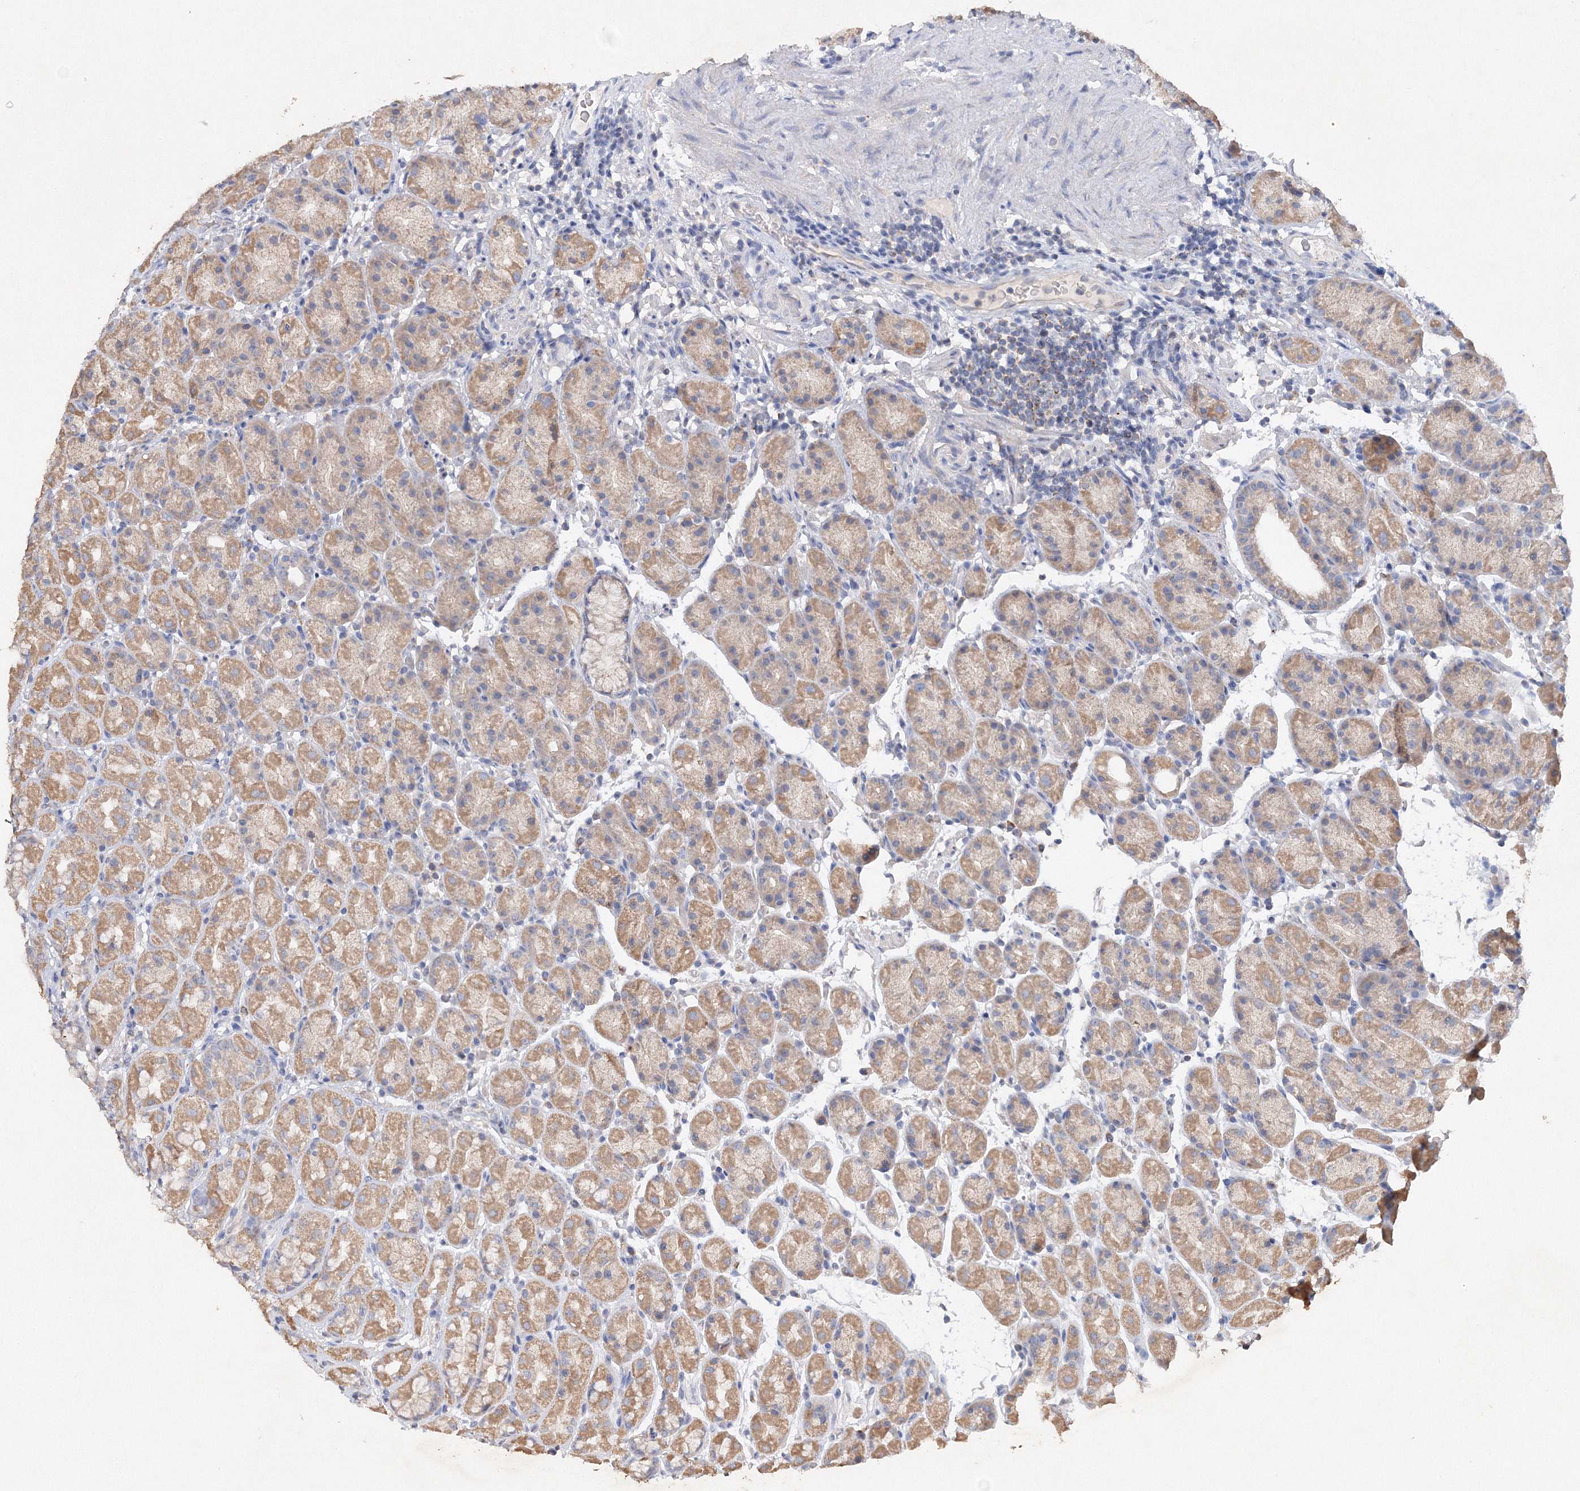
{"staining": {"intensity": "moderate", "quantity": ">75%", "location": "cytoplasmic/membranous"}, "tissue": "stomach", "cell_type": "Glandular cells", "image_type": "normal", "snomed": [{"axis": "morphology", "description": "Normal tissue, NOS"}, {"axis": "topography", "description": "Stomach, upper"}], "caption": "About >75% of glandular cells in benign stomach demonstrate moderate cytoplasmic/membranous protein expression as visualized by brown immunohistochemical staining.", "gene": "GLS", "patient": {"sex": "male", "age": 68}}